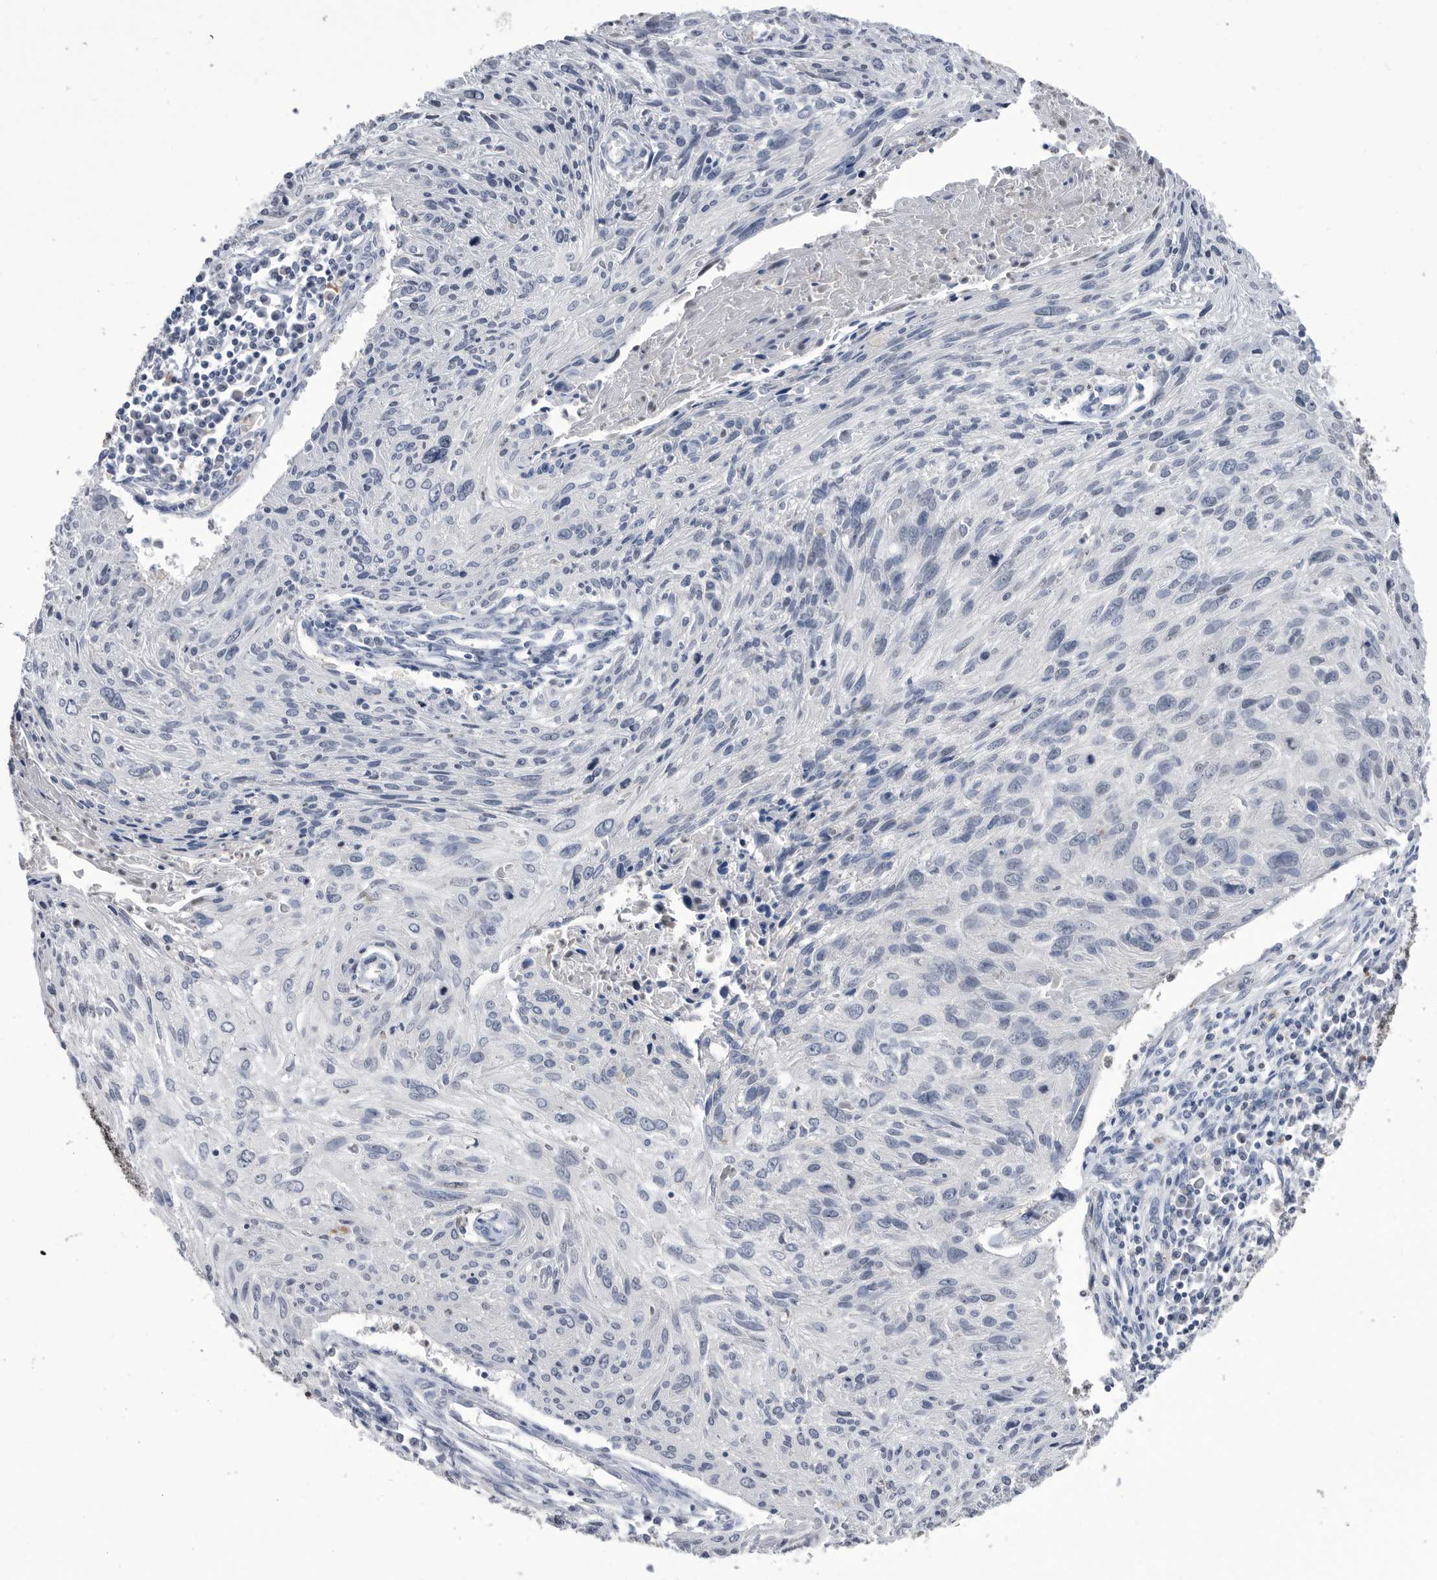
{"staining": {"intensity": "negative", "quantity": "none", "location": "none"}, "tissue": "cervical cancer", "cell_type": "Tumor cells", "image_type": "cancer", "snomed": [{"axis": "morphology", "description": "Squamous cell carcinoma, NOS"}, {"axis": "topography", "description": "Cervix"}], "caption": "A high-resolution image shows IHC staining of cervical cancer (squamous cell carcinoma), which displays no significant staining in tumor cells.", "gene": "TSTD1", "patient": {"sex": "female", "age": 51}}